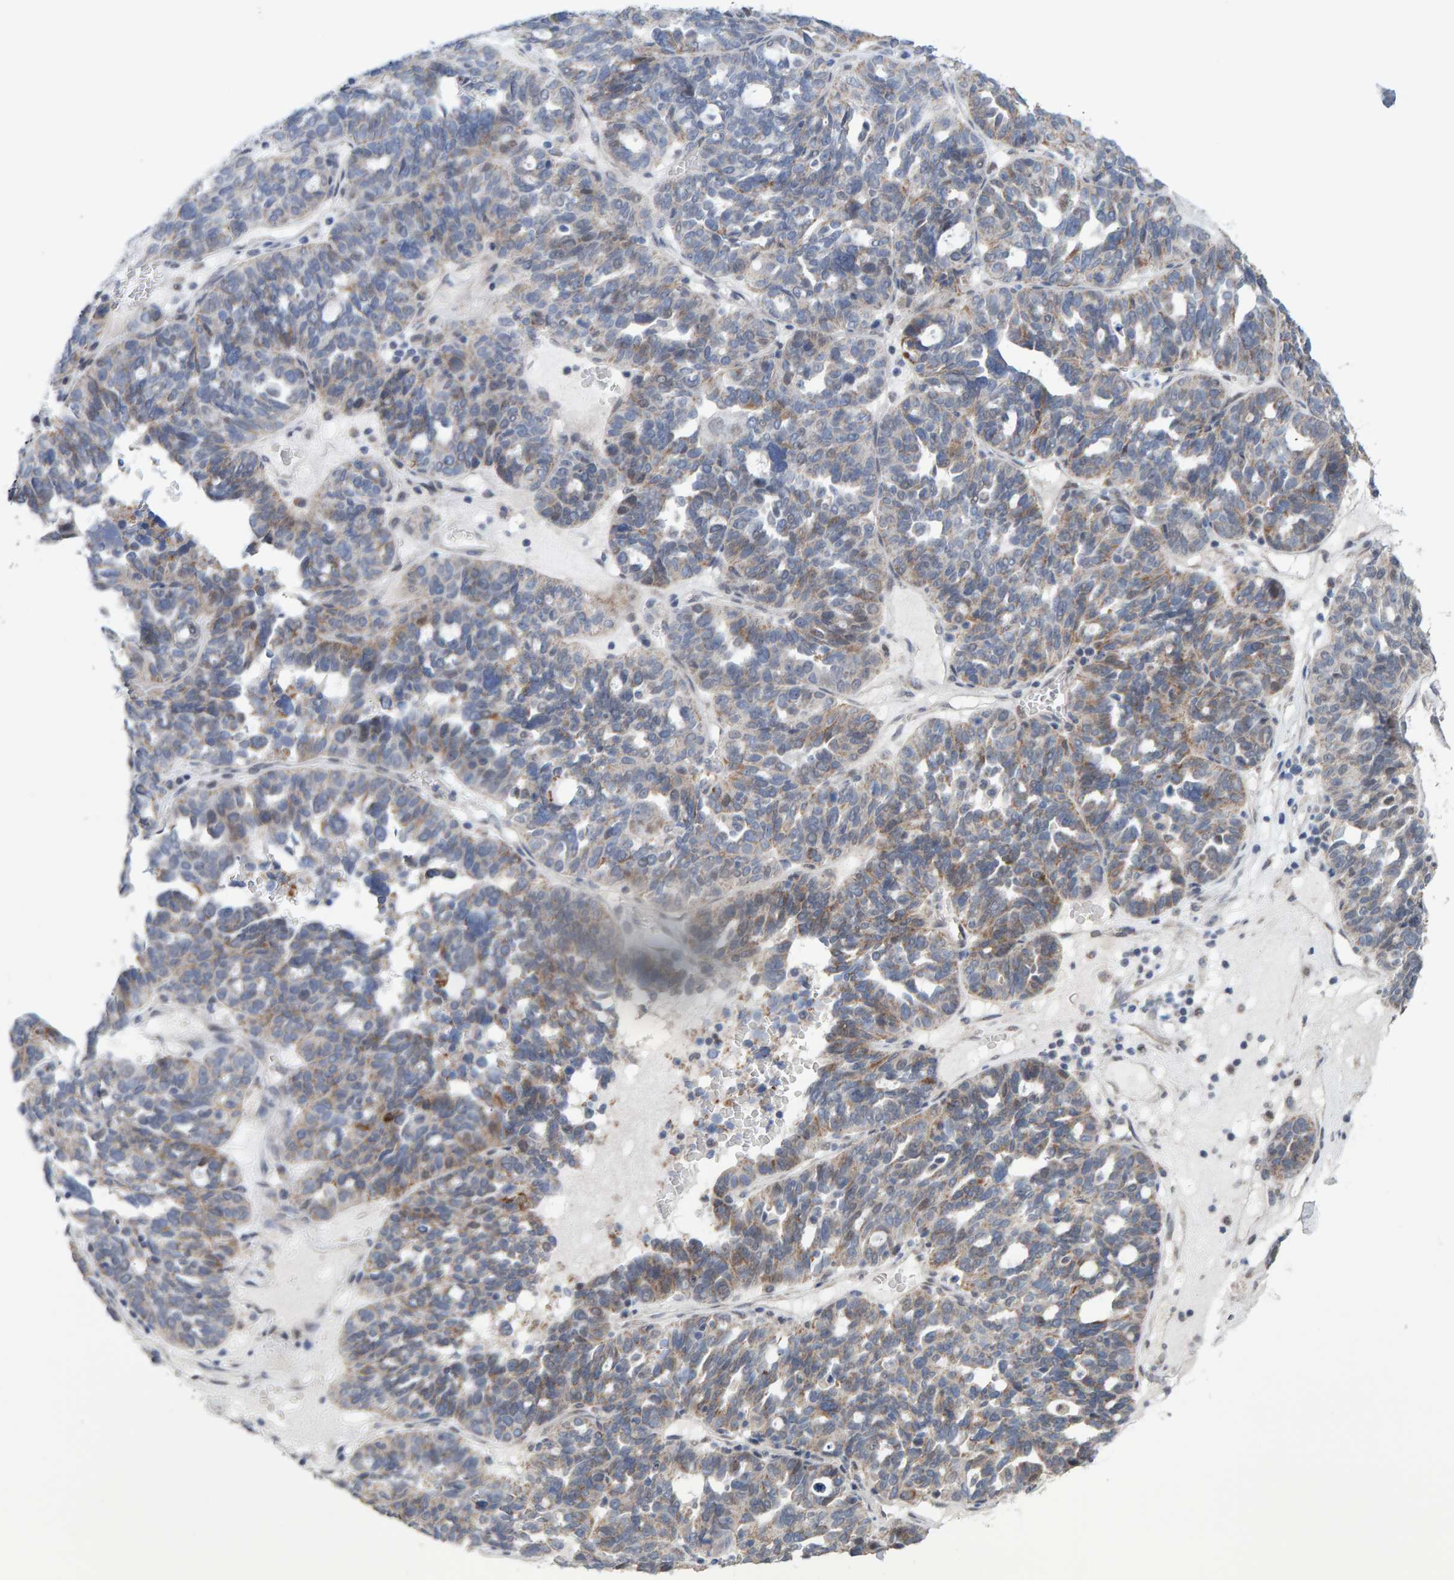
{"staining": {"intensity": "weak", "quantity": "<25%", "location": "cytoplasmic/membranous"}, "tissue": "ovarian cancer", "cell_type": "Tumor cells", "image_type": "cancer", "snomed": [{"axis": "morphology", "description": "Cystadenocarcinoma, serous, NOS"}, {"axis": "topography", "description": "Ovary"}], "caption": "IHC photomicrograph of neoplastic tissue: ovarian cancer stained with DAB (3,3'-diaminobenzidine) displays no significant protein expression in tumor cells. (DAB (3,3'-diaminobenzidine) immunohistochemistry visualized using brightfield microscopy, high magnification).", "gene": "USP43", "patient": {"sex": "female", "age": 59}}